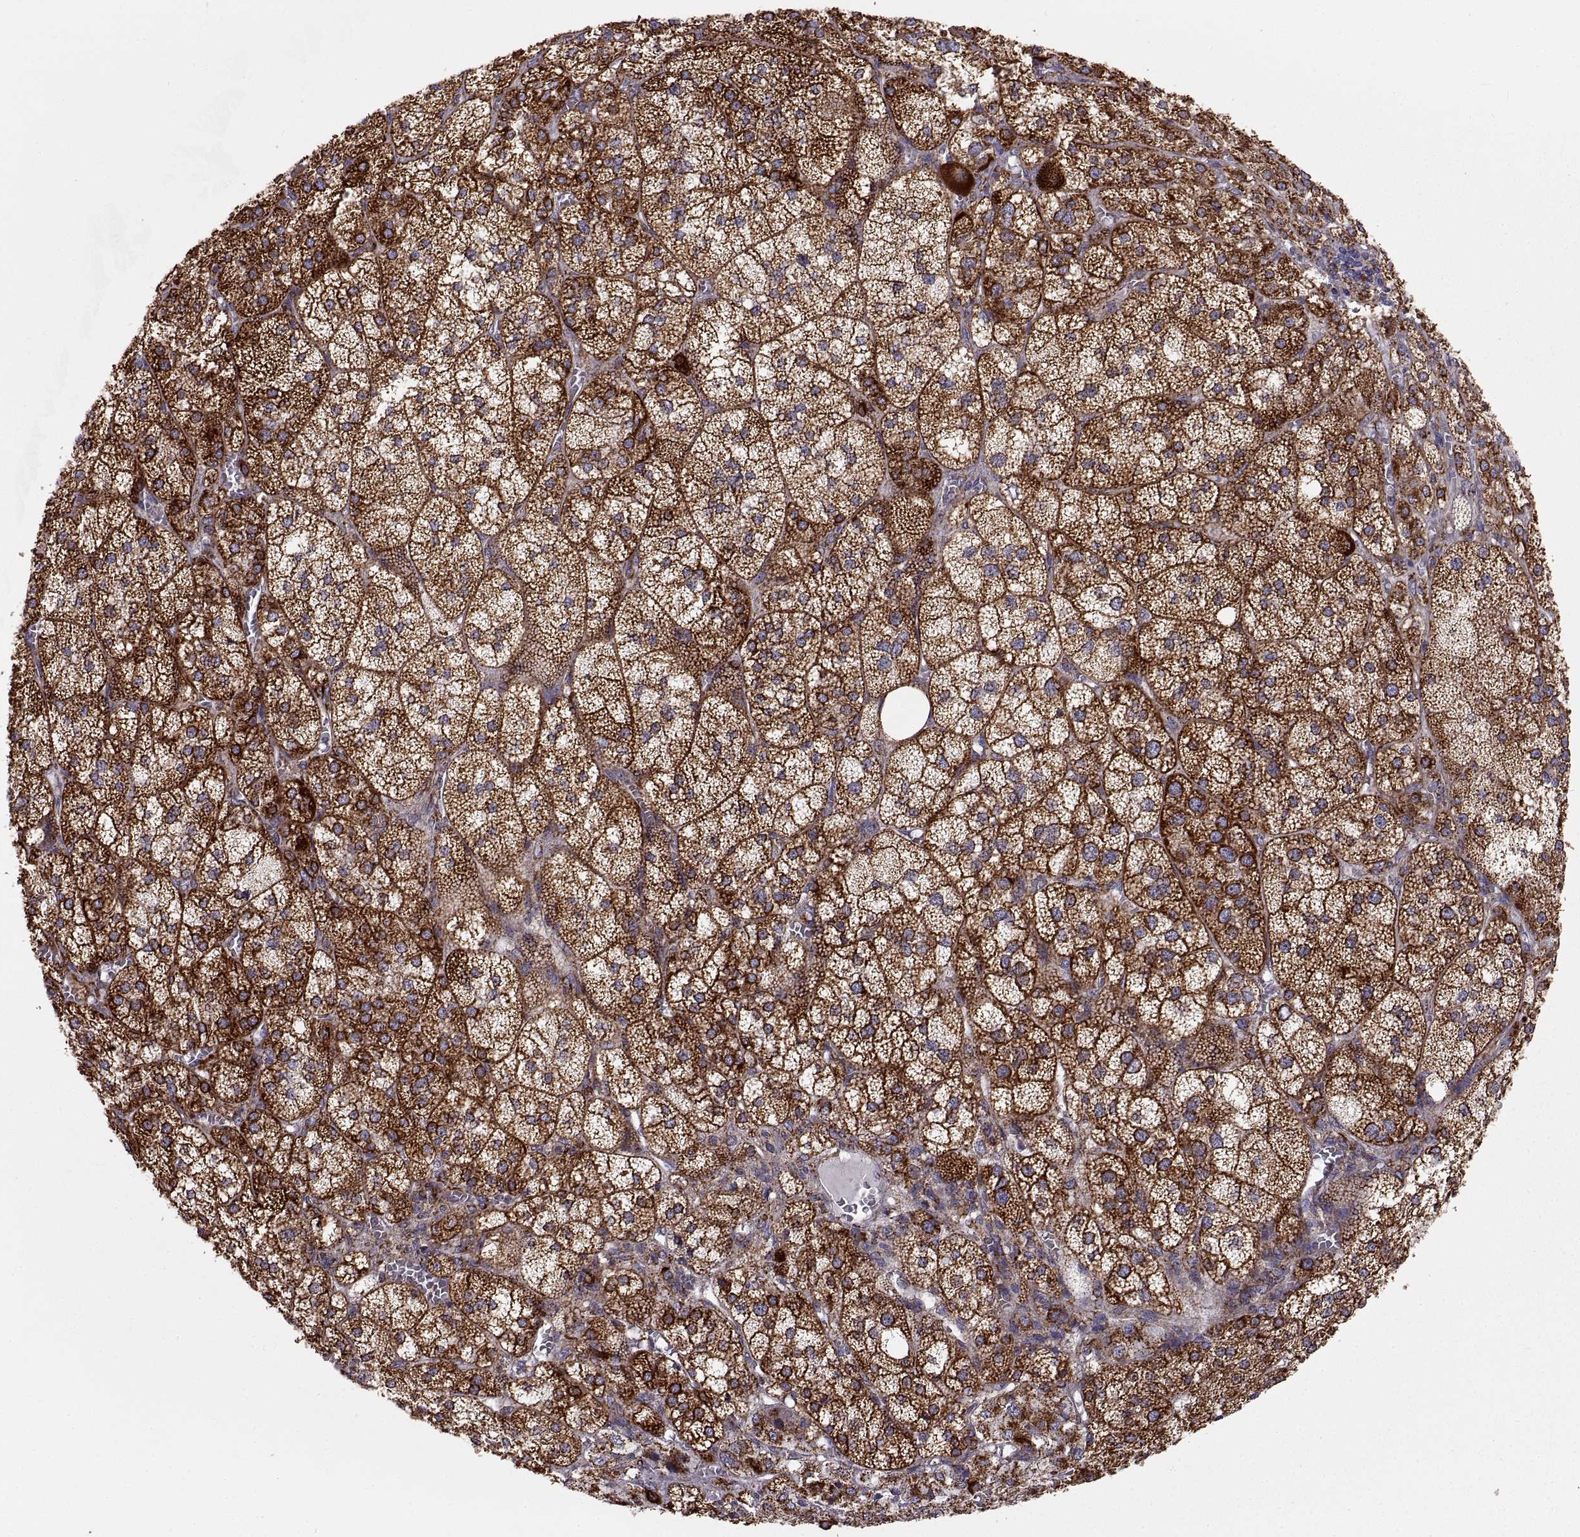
{"staining": {"intensity": "strong", "quantity": ">75%", "location": "cytoplasmic/membranous"}, "tissue": "adrenal gland", "cell_type": "Glandular cells", "image_type": "normal", "snomed": [{"axis": "morphology", "description": "Normal tissue, NOS"}, {"axis": "topography", "description": "Adrenal gland"}], "caption": "A histopathology image of adrenal gland stained for a protein displays strong cytoplasmic/membranous brown staining in glandular cells. (DAB IHC with brightfield microscopy, high magnification).", "gene": "ARSD", "patient": {"sex": "female", "age": 60}}